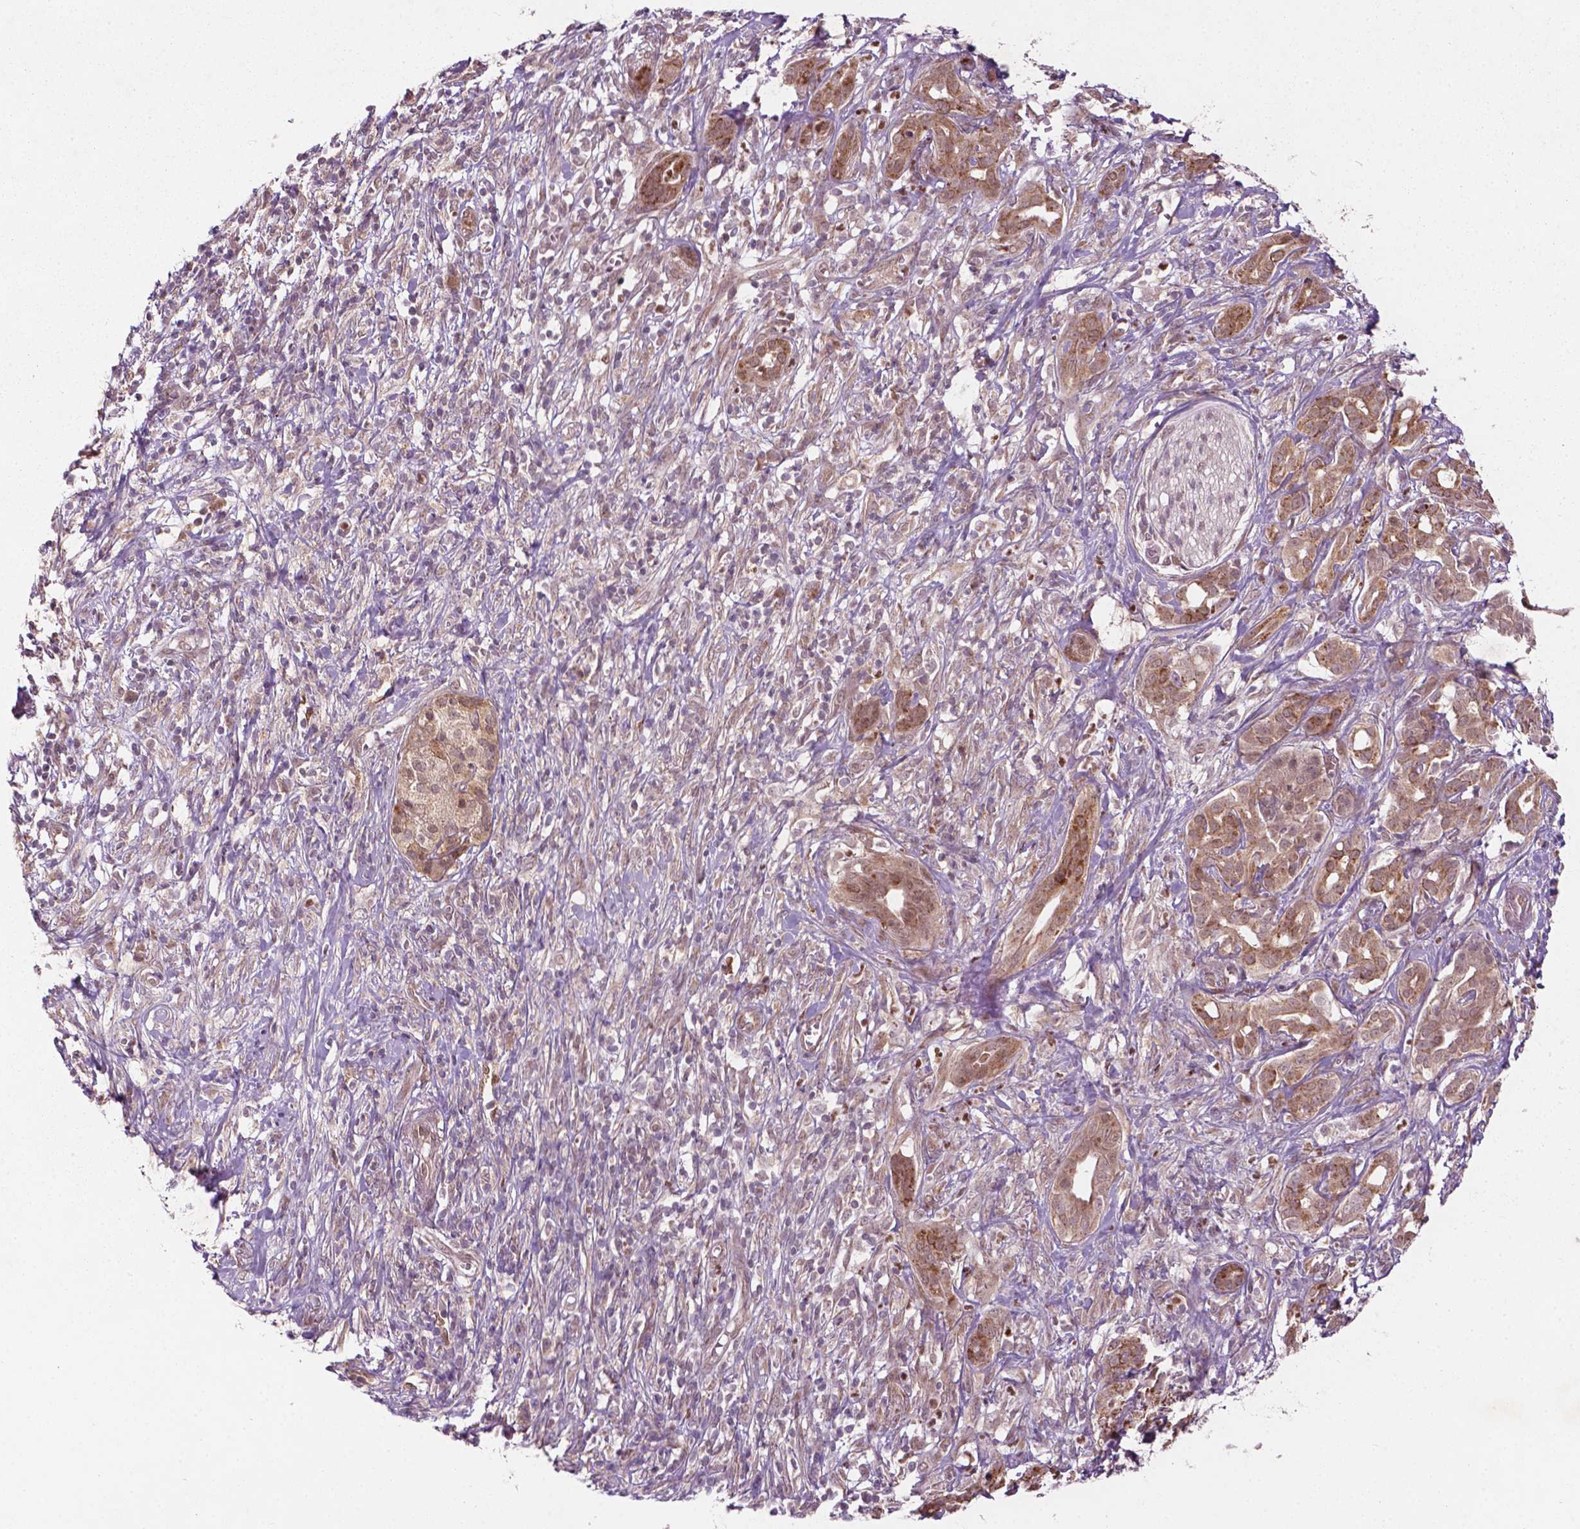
{"staining": {"intensity": "weak", "quantity": ">75%", "location": "cytoplasmic/membranous"}, "tissue": "pancreatic cancer", "cell_type": "Tumor cells", "image_type": "cancer", "snomed": [{"axis": "morphology", "description": "Adenocarcinoma, NOS"}, {"axis": "topography", "description": "Pancreas"}], "caption": "Tumor cells demonstrate low levels of weak cytoplasmic/membranous staining in about >75% of cells in pancreatic cancer (adenocarcinoma).", "gene": "NFAT5", "patient": {"sex": "male", "age": 61}}